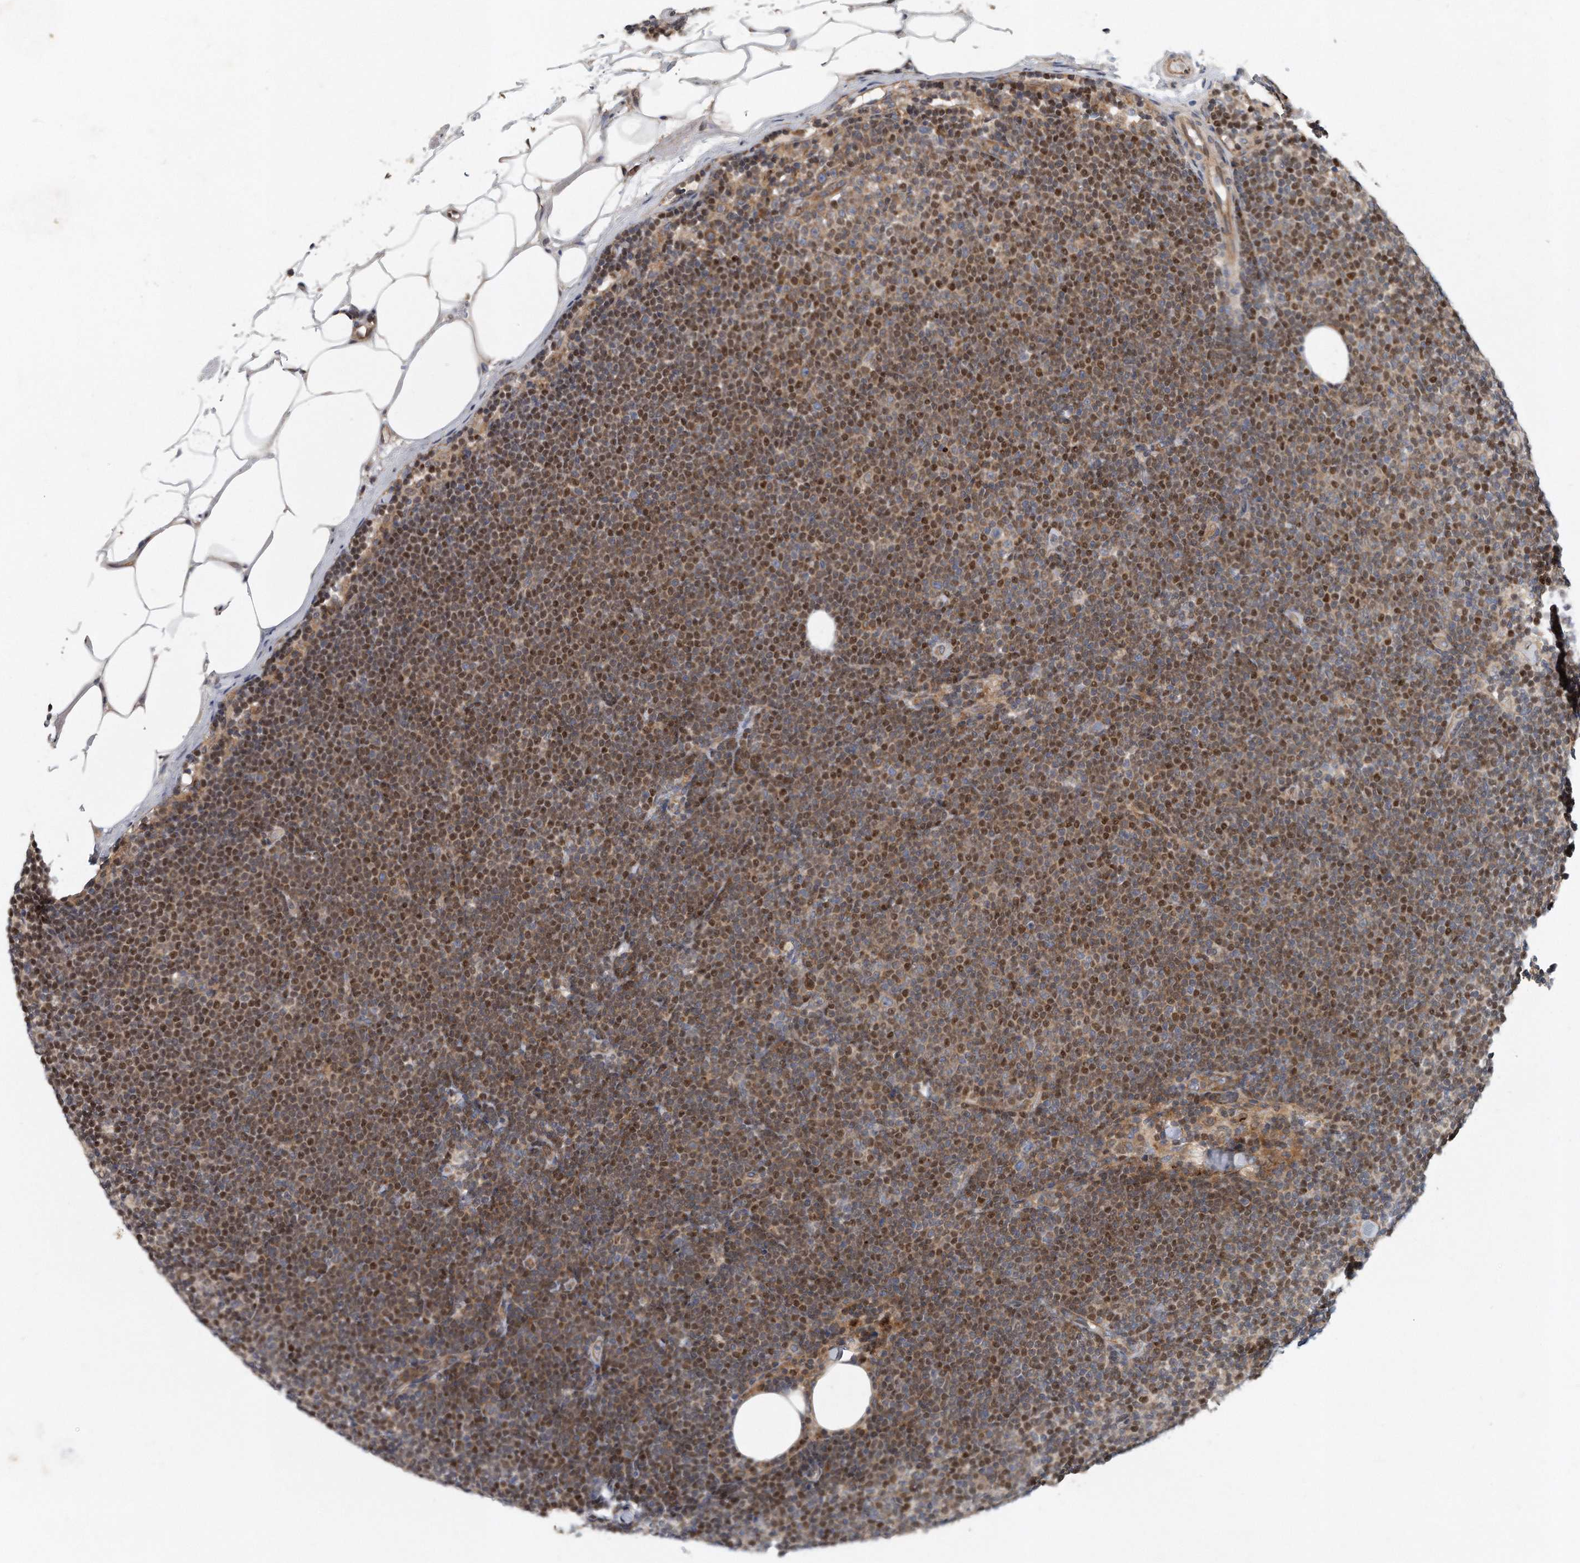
{"staining": {"intensity": "moderate", "quantity": ">75%", "location": "cytoplasmic/membranous,nuclear"}, "tissue": "lymphoma", "cell_type": "Tumor cells", "image_type": "cancer", "snomed": [{"axis": "morphology", "description": "Malignant lymphoma, non-Hodgkin's type, Low grade"}, {"axis": "topography", "description": "Lymph node"}], "caption": "Low-grade malignant lymphoma, non-Hodgkin's type stained with a brown dye reveals moderate cytoplasmic/membranous and nuclear positive staining in about >75% of tumor cells.", "gene": "PCDH8", "patient": {"sex": "female", "age": 53}}